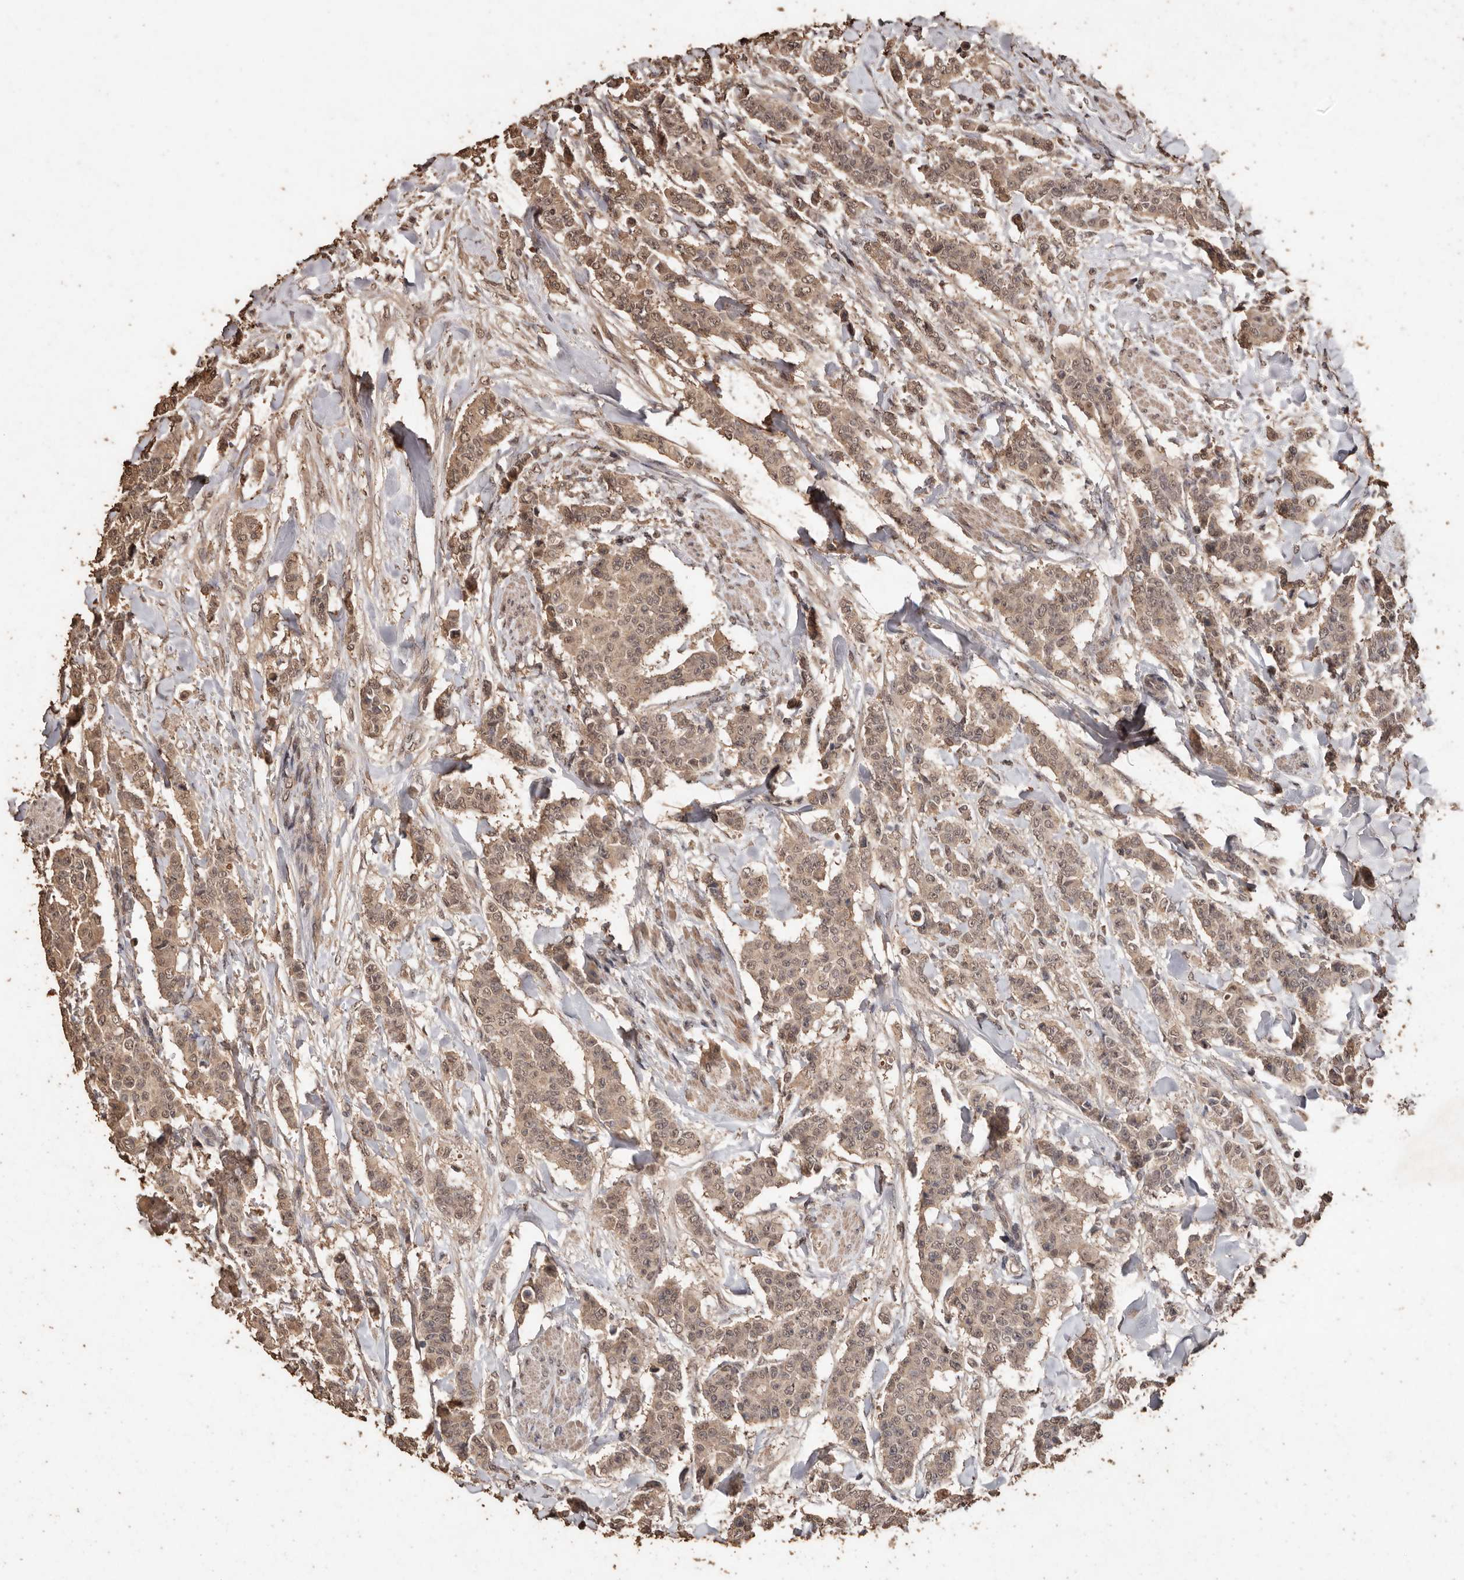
{"staining": {"intensity": "weak", "quantity": ">75%", "location": "cytoplasmic/membranous,nuclear"}, "tissue": "breast cancer", "cell_type": "Tumor cells", "image_type": "cancer", "snomed": [{"axis": "morphology", "description": "Duct carcinoma"}, {"axis": "topography", "description": "Breast"}], "caption": "Immunohistochemistry (IHC) of human breast cancer (invasive ductal carcinoma) exhibits low levels of weak cytoplasmic/membranous and nuclear positivity in approximately >75% of tumor cells.", "gene": "PKDCC", "patient": {"sex": "female", "age": 40}}